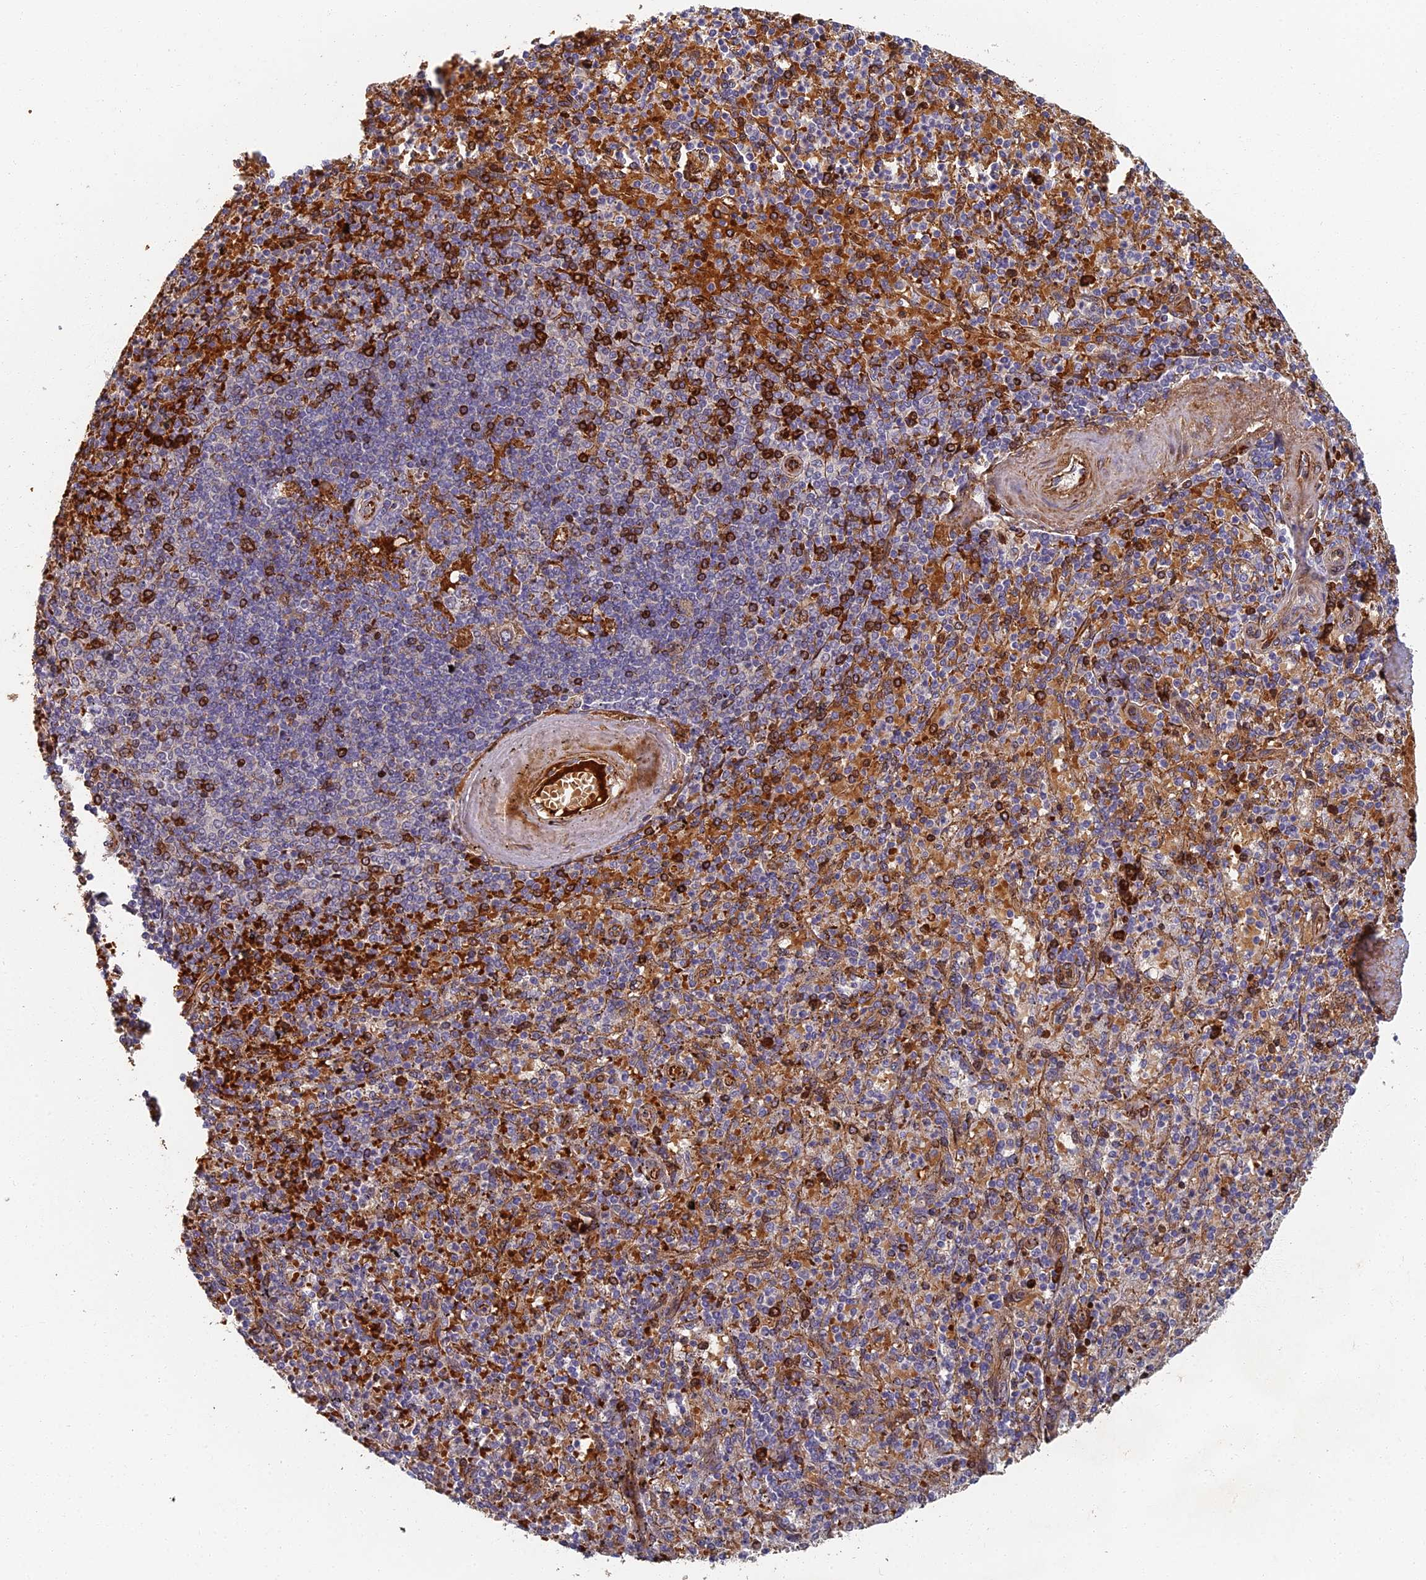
{"staining": {"intensity": "strong", "quantity": "<25%", "location": "cytoplasmic/membranous"}, "tissue": "spleen", "cell_type": "Cells in red pulp", "image_type": "normal", "snomed": [{"axis": "morphology", "description": "Normal tissue, NOS"}, {"axis": "topography", "description": "Spleen"}], "caption": "Immunohistochemical staining of benign human spleen reveals medium levels of strong cytoplasmic/membranous staining in about <25% of cells in red pulp.", "gene": "ABCB10", "patient": {"sex": "male", "age": 82}}